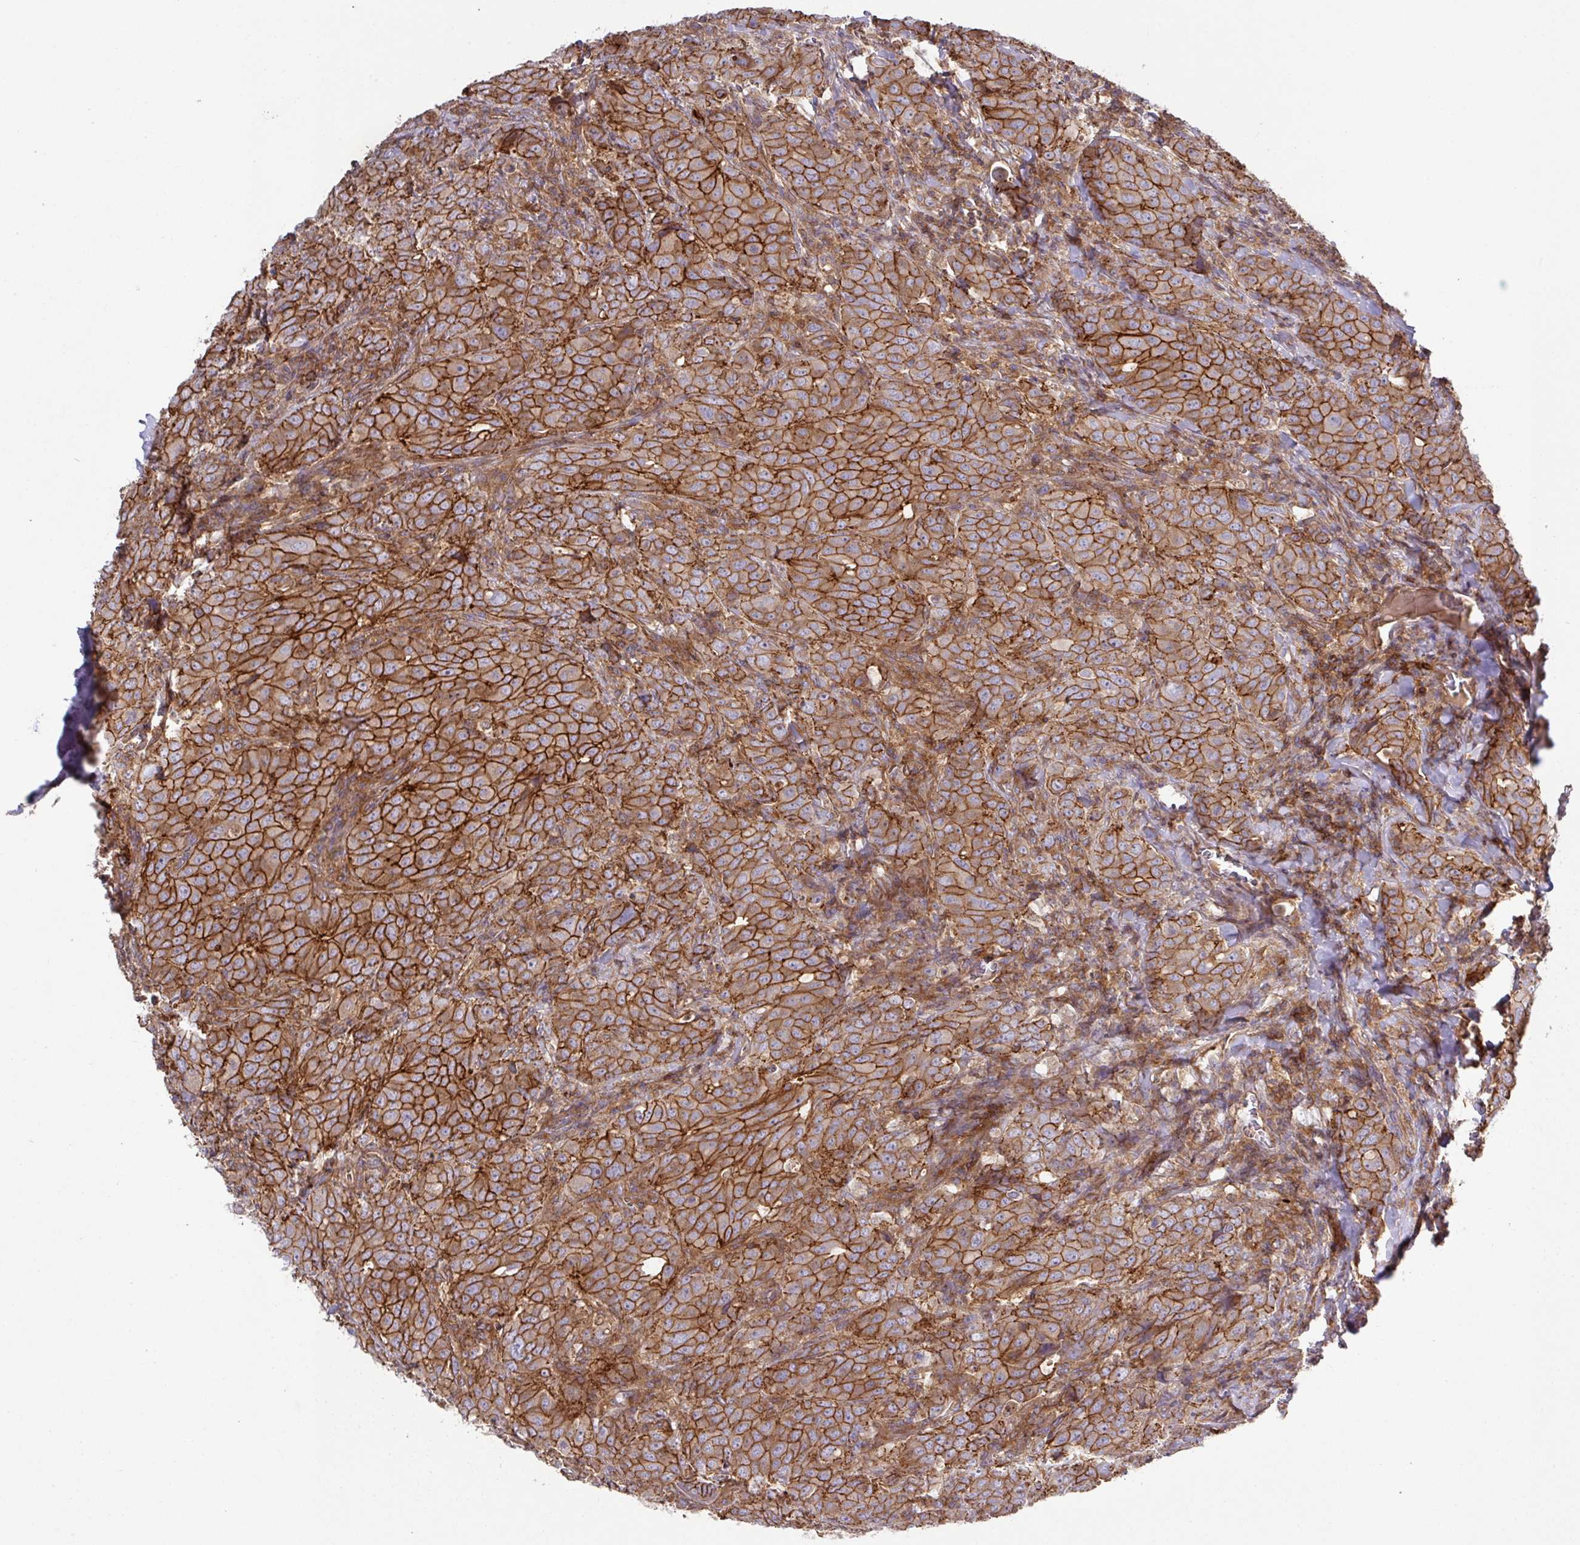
{"staining": {"intensity": "moderate", "quantity": ">75%", "location": "cytoplasmic/membranous"}, "tissue": "breast cancer", "cell_type": "Tumor cells", "image_type": "cancer", "snomed": [{"axis": "morphology", "description": "Duct carcinoma"}, {"axis": "topography", "description": "Breast"}], "caption": "Breast cancer stained with immunohistochemistry (IHC) reveals moderate cytoplasmic/membranous positivity in about >75% of tumor cells. (Brightfield microscopy of DAB IHC at high magnification).", "gene": "RIC1", "patient": {"sex": "female", "age": 43}}